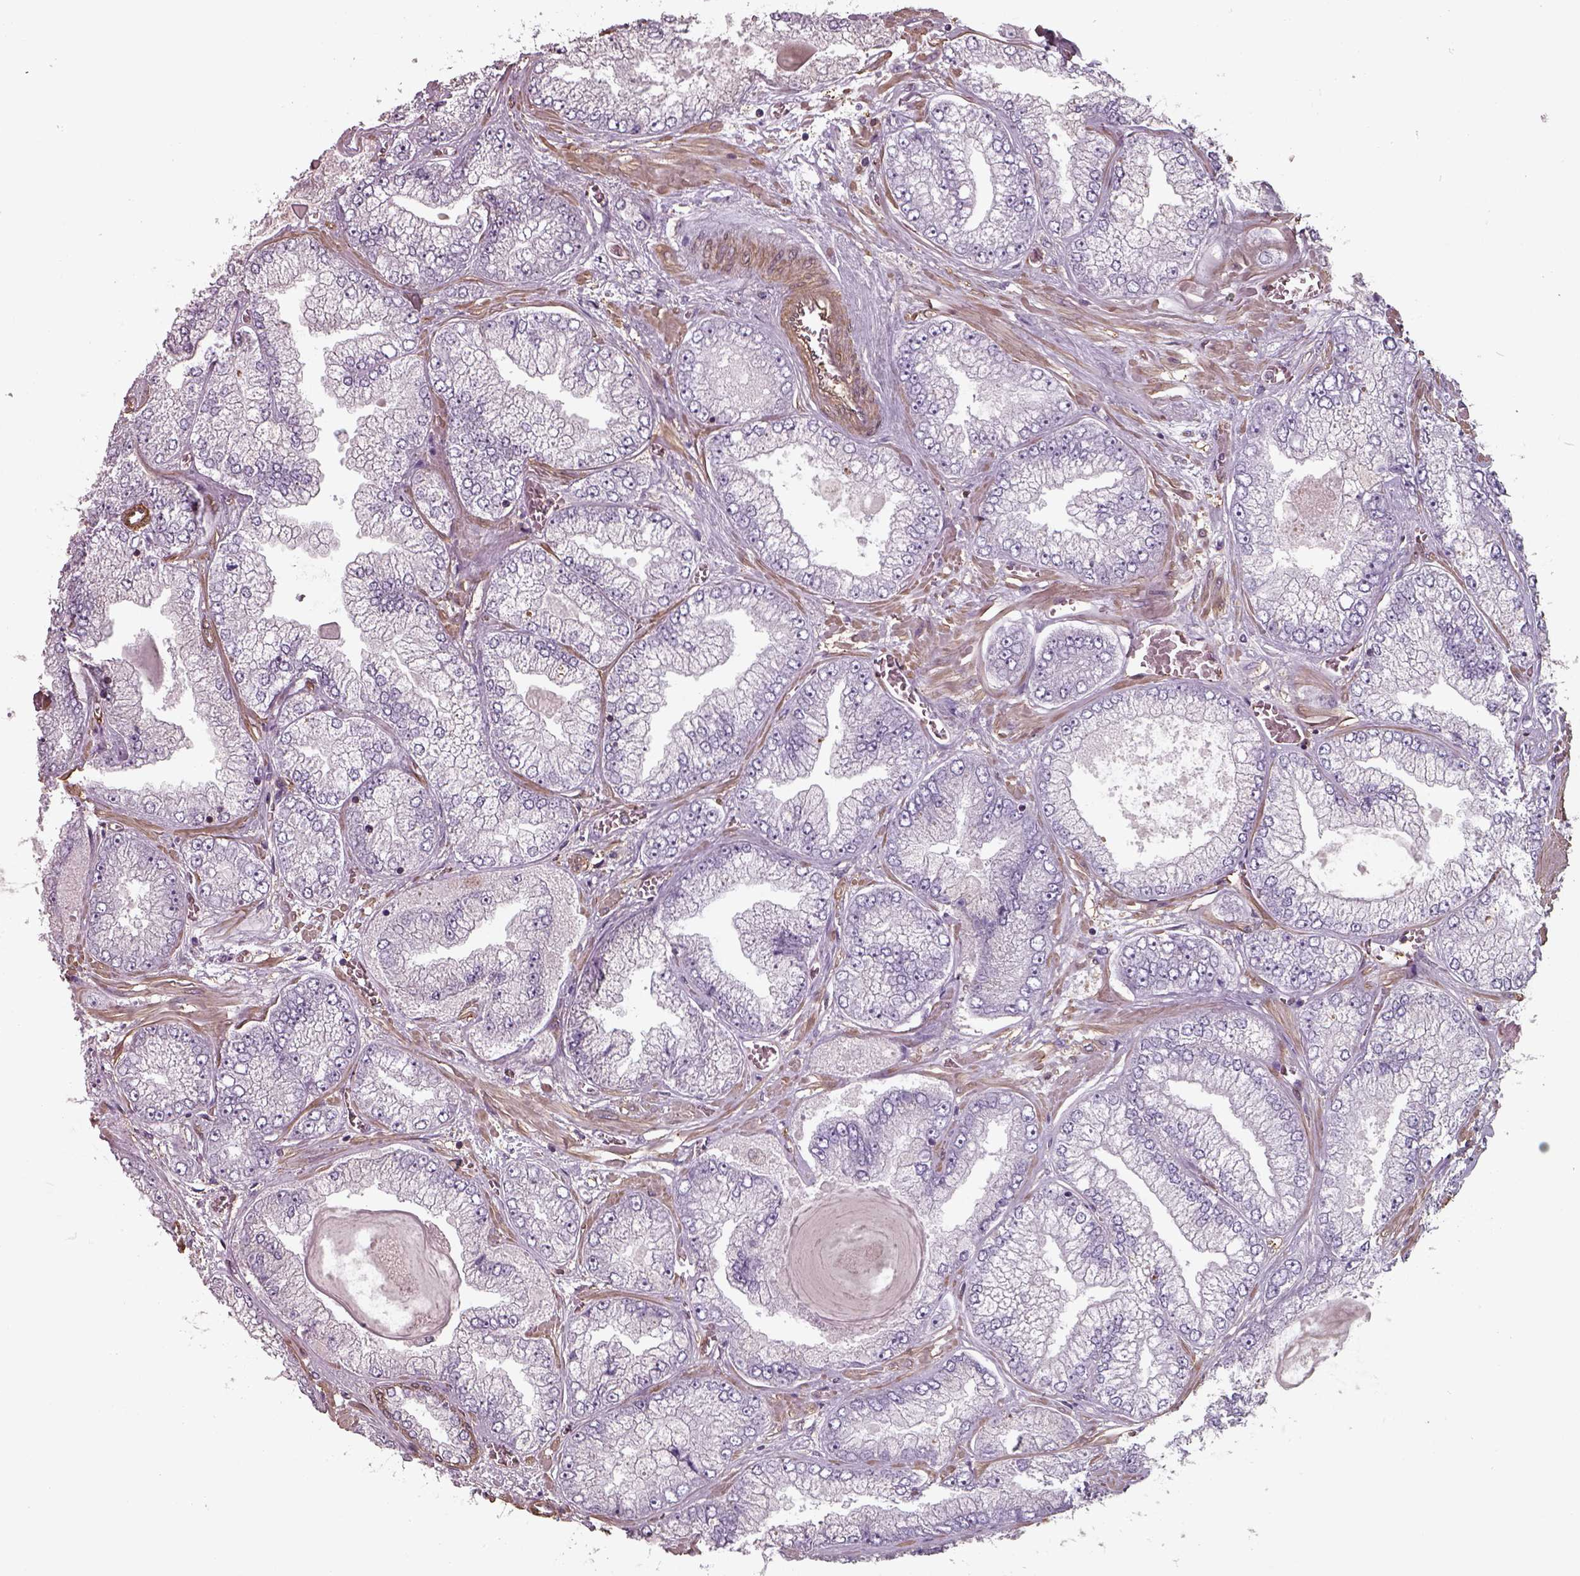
{"staining": {"intensity": "negative", "quantity": "none", "location": "none"}, "tissue": "prostate cancer", "cell_type": "Tumor cells", "image_type": "cancer", "snomed": [{"axis": "morphology", "description": "Adenocarcinoma, Low grade"}, {"axis": "topography", "description": "Prostate"}], "caption": "Histopathology image shows no significant protein expression in tumor cells of prostate adenocarcinoma (low-grade).", "gene": "ISYNA1", "patient": {"sex": "male", "age": 57}}